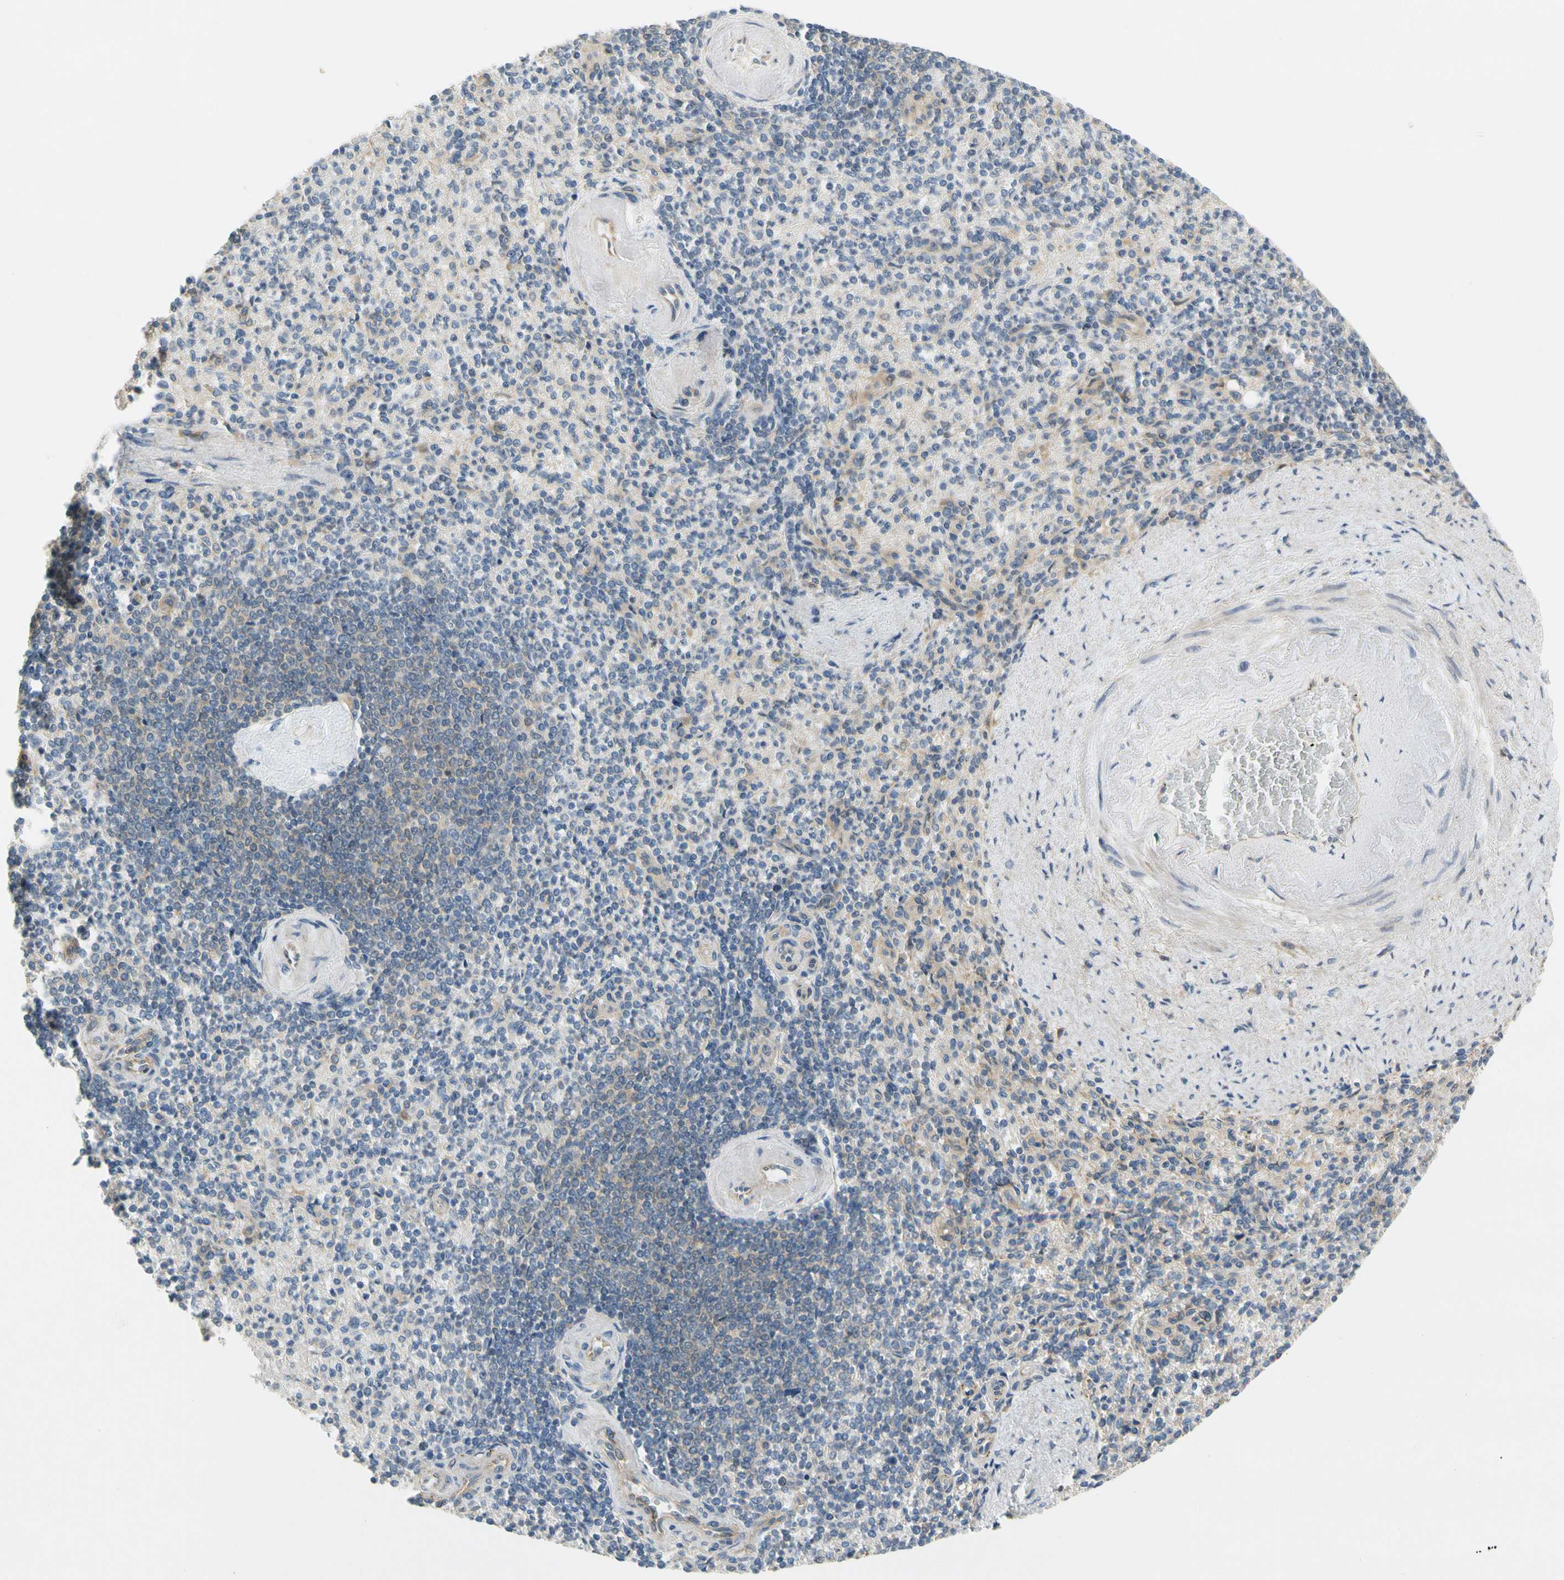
{"staining": {"intensity": "weak", "quantity": "25%-75%", "location": "cytoplasmic/membranous"}, "tissue": "spleen", "cell_type": "Cells in red pulp", "image_type": "normal", "snomed": [{"axis": "morphology", "description": "Normal tissue, NOS"}, {"axis": "topography", "description": "Spleen"}], "caption": "An image showing weak cytoplasmic/membranous positivity in approximately 25%-75% of cells in red pulp in benign spleen, as visualized by brown immunohistochemical staining.", "gene": "GATD1", "patient": {"sex": "female", "age": 74}}